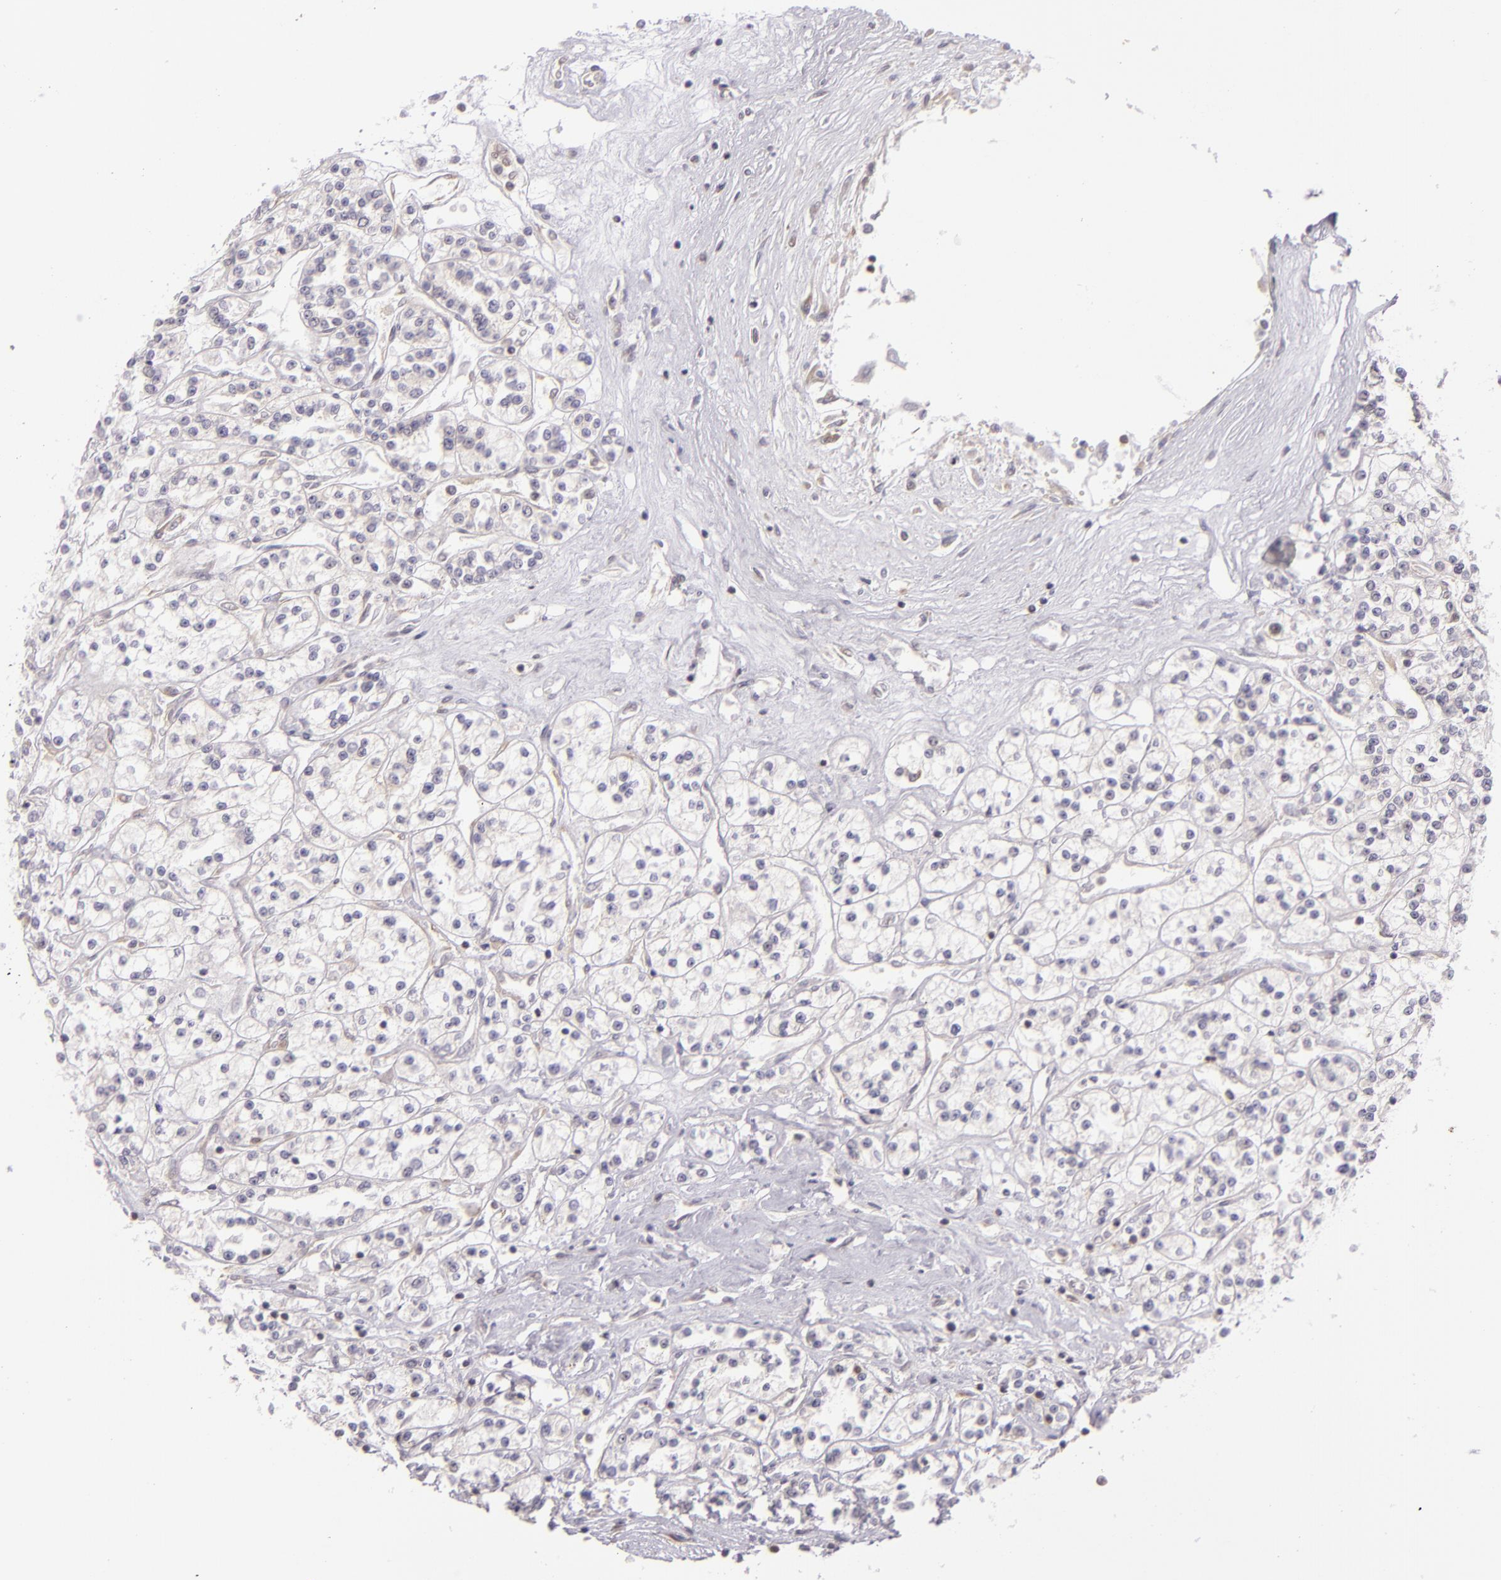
{"staining": {"intensity": "negative", "quantity": "none", "location": "none"}, "tissue": "renal cancer", "cell_type": "Tumor cells", "image_type": "cancer", "snomed": [{"axis": "morphology", "description": "Adenocarcinoma, NOS"}, {"axis": "topography", "description": "Kidney"}], "caption": "IHC of human renal adenocarcinoma reveals no positivity in tumor cells.", "gene": "UPF3B", "patient": {"sex": "female", "age": 76}}